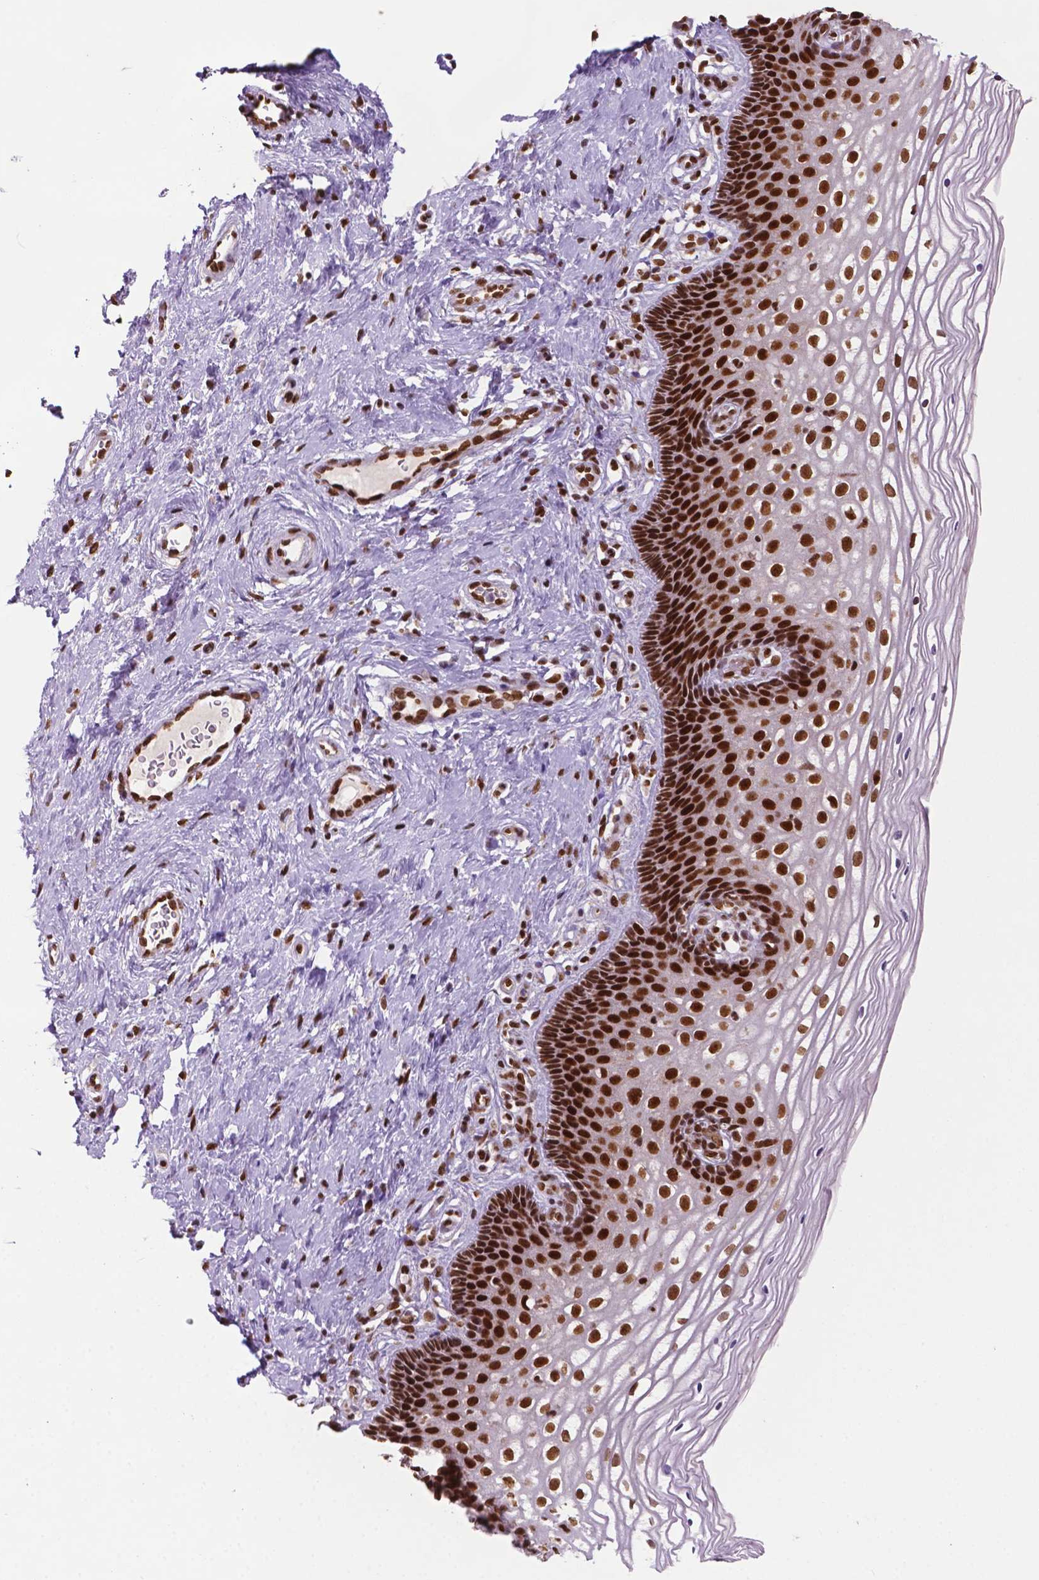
{"staining": {"intensity": "strong", "quantity": ">75%", "location": "nuclear"}, "tissue": "cervix", "cell_type": "Glandular cells", "image_type": "normal", "snomed": [{"axis": "morphology", "description": "Normal tissue, NOS"}, {"axis": "topography", "description": "Cervix"}], "caption": "A brown stain shows strong nuclear expression of a protein in glandular cells of benign human cervix. Immunohistochemistry (ihc) stains the protein of interest in brown and the nuclei are stained blue.", "gene": "MLH1", "patient": {"sex": "female", "age": 34}}